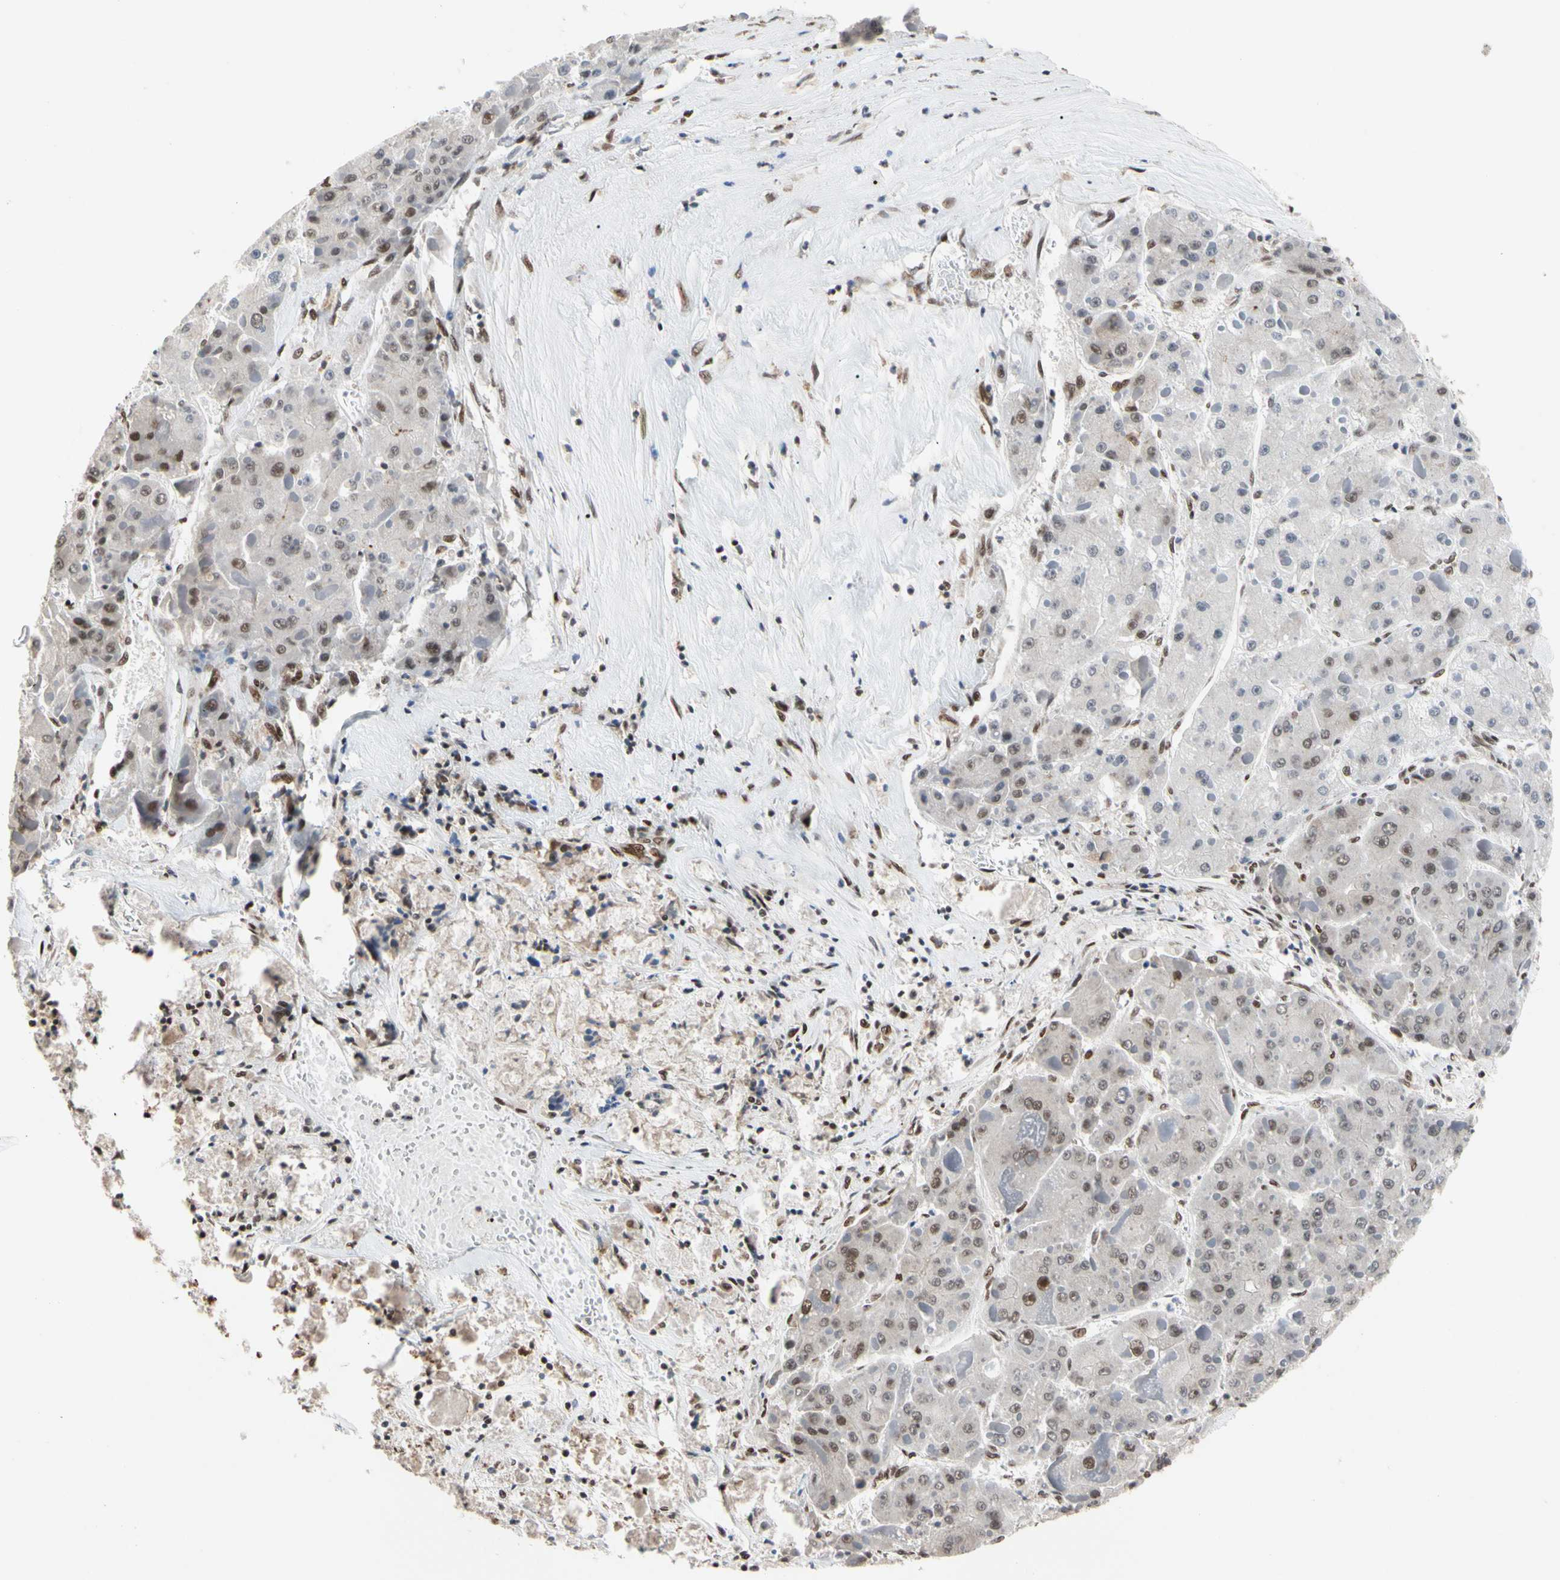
{"staining": {"intensity": "weak", "quantity": "25%-75%", "location": "nuclear"}, "tissue": "liver cancer", "cell_type": "Tumor cells", "image_type": "cancer", "snomed": [{"axis": "morphology", "description": "Carcinoma, Hepatocellular, NOS"}, {"axis": "topography", "description": "Liver"}], "caption": "Human liver hepatocellular carcinoma stained with a protein marker reveals weak staining in tumor cells.", "gene": "FAM98B", "patient": {"sex": "female", "age": 73}}